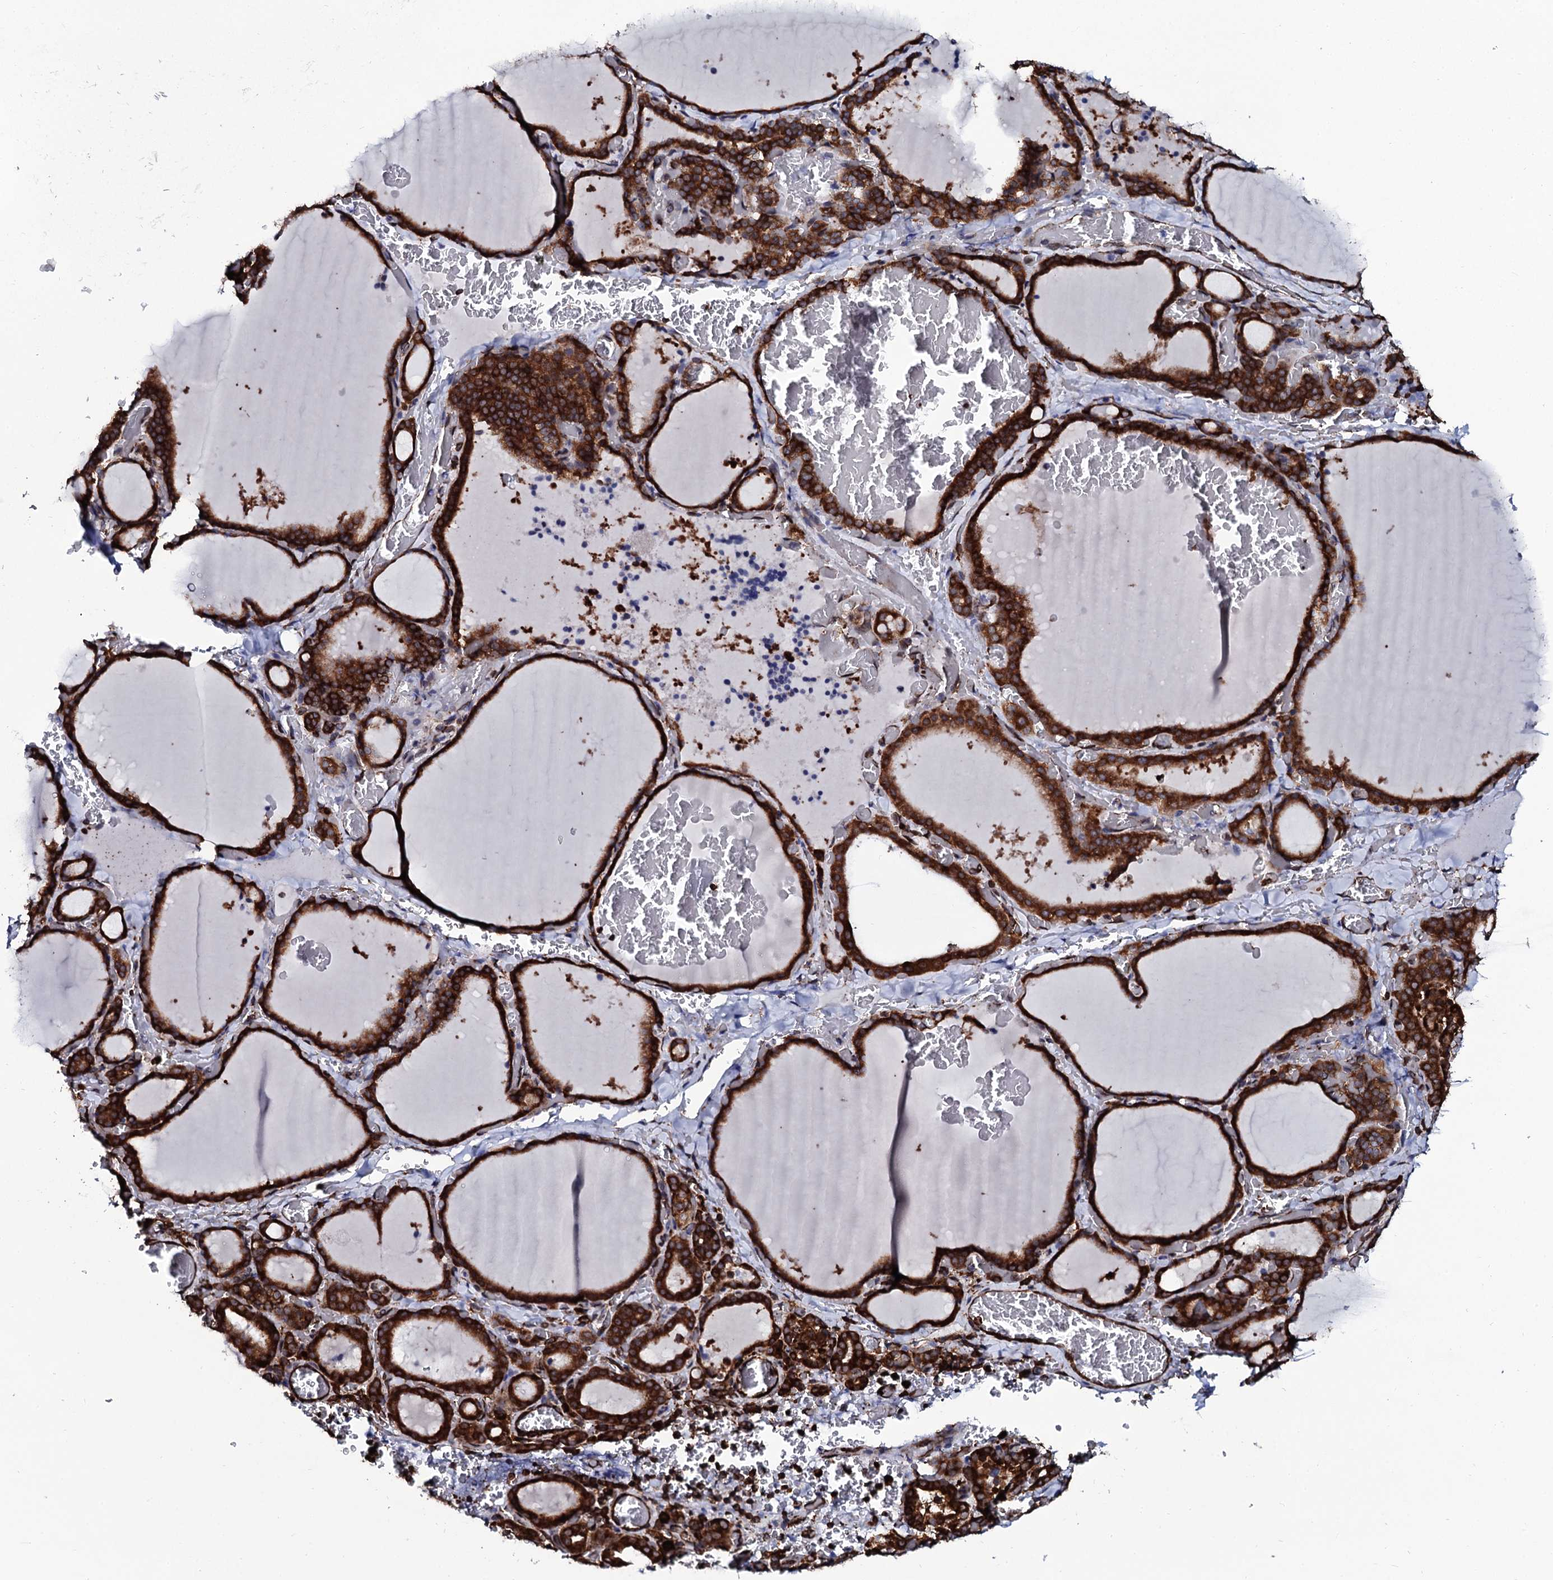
{"staining": {"intensity": "strong", "quantity": ">75%", "location": "cytoplasmic/membranous"}, "tissue": "thyroid gland", "cell_type": "Glandular cells", "image_type": "normal", "snomed": [{"axis": "morphology", "description": "Normal tissue, NOS"}, {"axis": "topography", "description": "Thyroid gland"}], "caption": "Immunohistochemical staining of unremarkable human thyroid gland shows high levels of strong cytoplasmic/membranous staining in about >75% of glandular cells.", "gene": "SPTY2D1", "patient": {"sex": "female", "age": 39}}